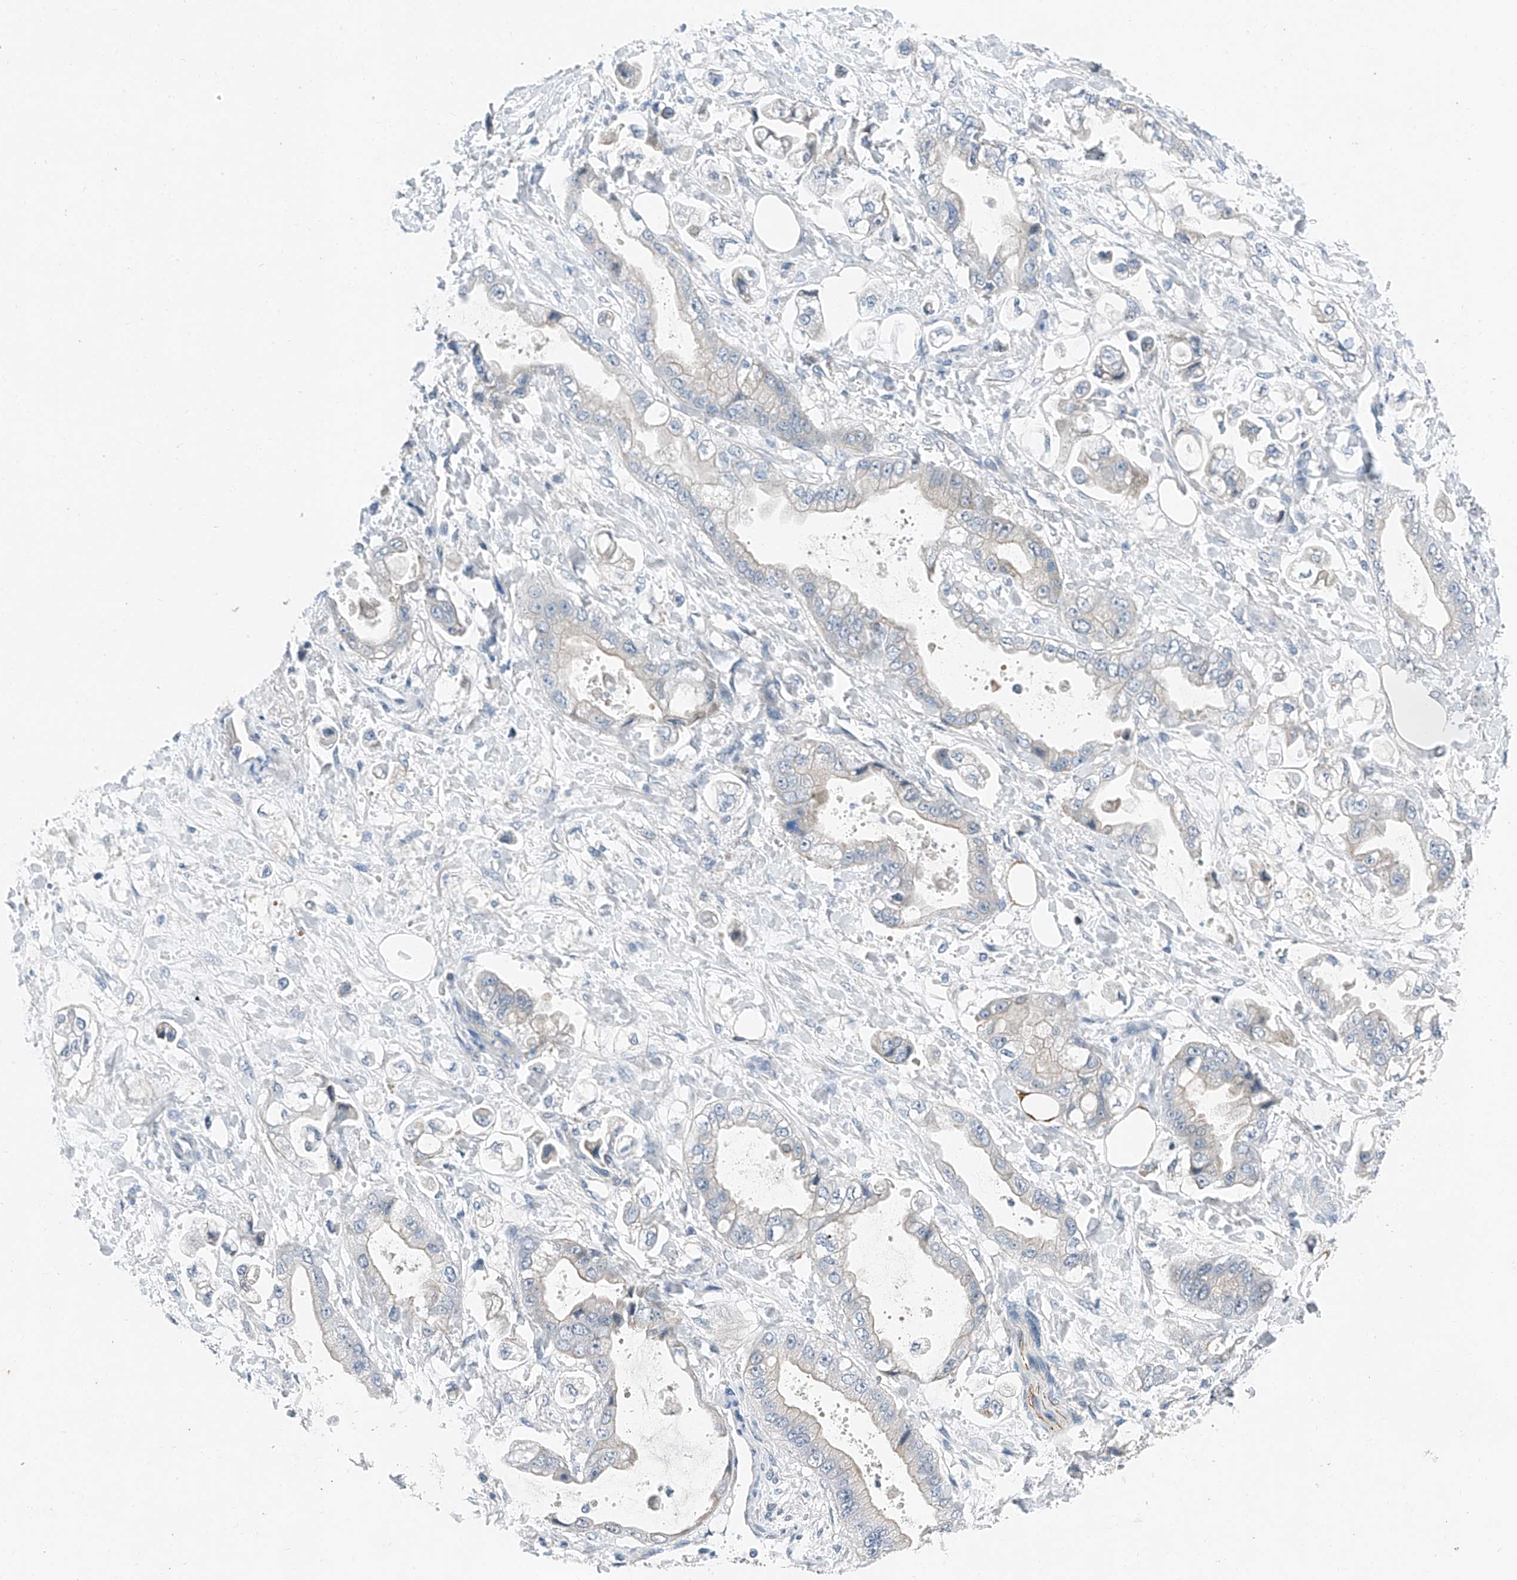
{"staining": {"intensity": "weak", "quantity": "<25%", "location": "cytoplasmic/membranous"}, "tissue": "stomach cancer", "cell_type": "Tumor cells", "image_type": "cancer", "snomed": [{"axis": "morphology", "description": "Adenocarcinoma, NOS"}, {"axis": "topography", "description": "Stomach"}], "caption": "Tumor cells are negative for brown protein staining in stomach cancer (adenocarcinoma). (DAB immunohistochemistry with hematoxylin counter stain).", "gene": "MDGA1", "patient": {"sex": "male", "age": 62}}